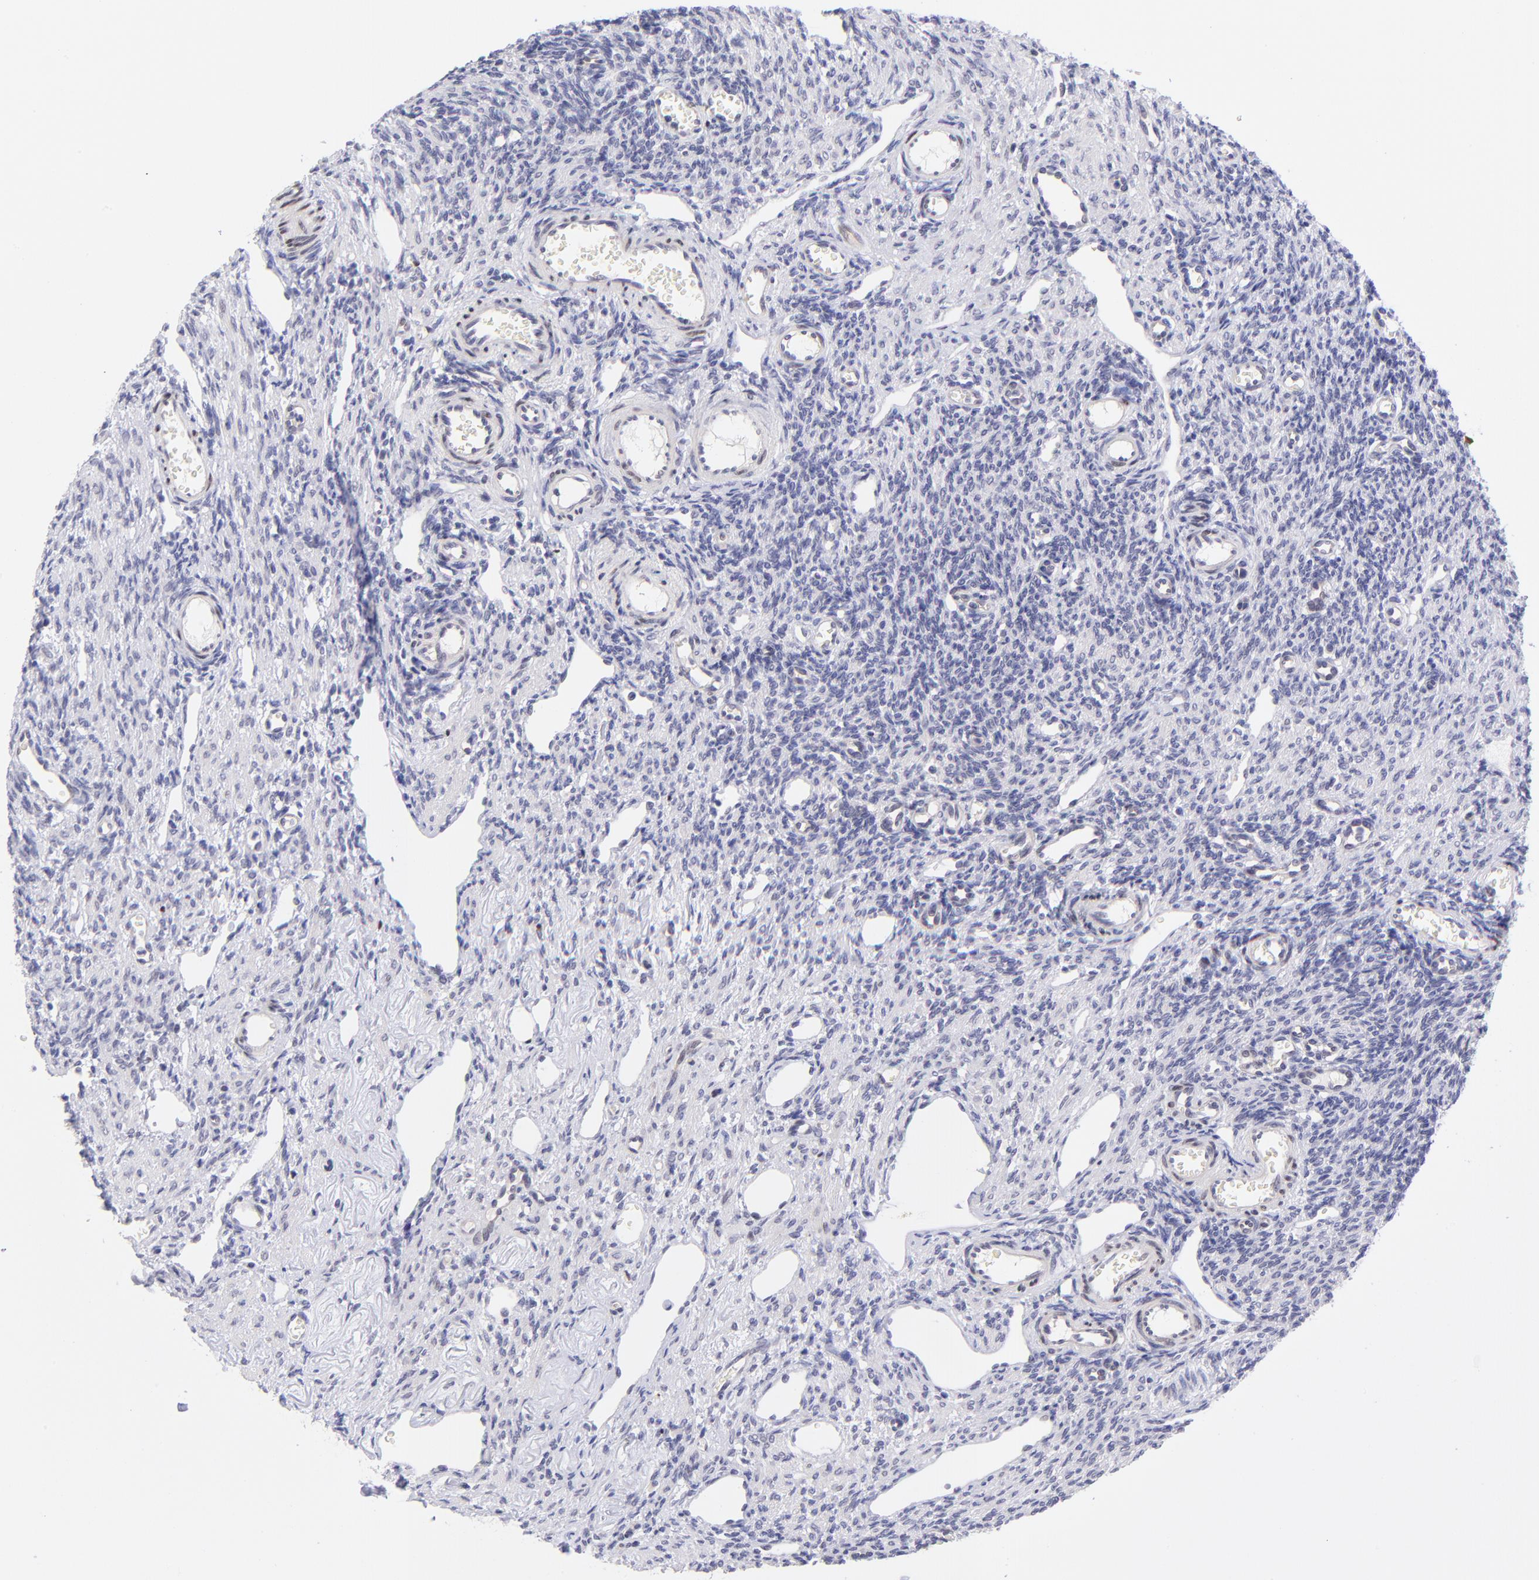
{"staining": {"intensity": "negative", "quantity": "none", "location": "none"}, "tissue": "ovary", "cell_type": "Ovarian stroma cells", "image_type": "normal", "snomed": [{"axis": "morphology", "description": "Normal tissue, NOS"}, {"axis": "topography", "description": "Ovary"}], "caption": "An immunohistochemistry (IHC) micrograph of benign ovary is shown. There is no staining in ovarian stroma cells of ovary. Nuclei are stained in blue.", "gene": "SOX6", "patient": {"sex": "female", "age": 33}}